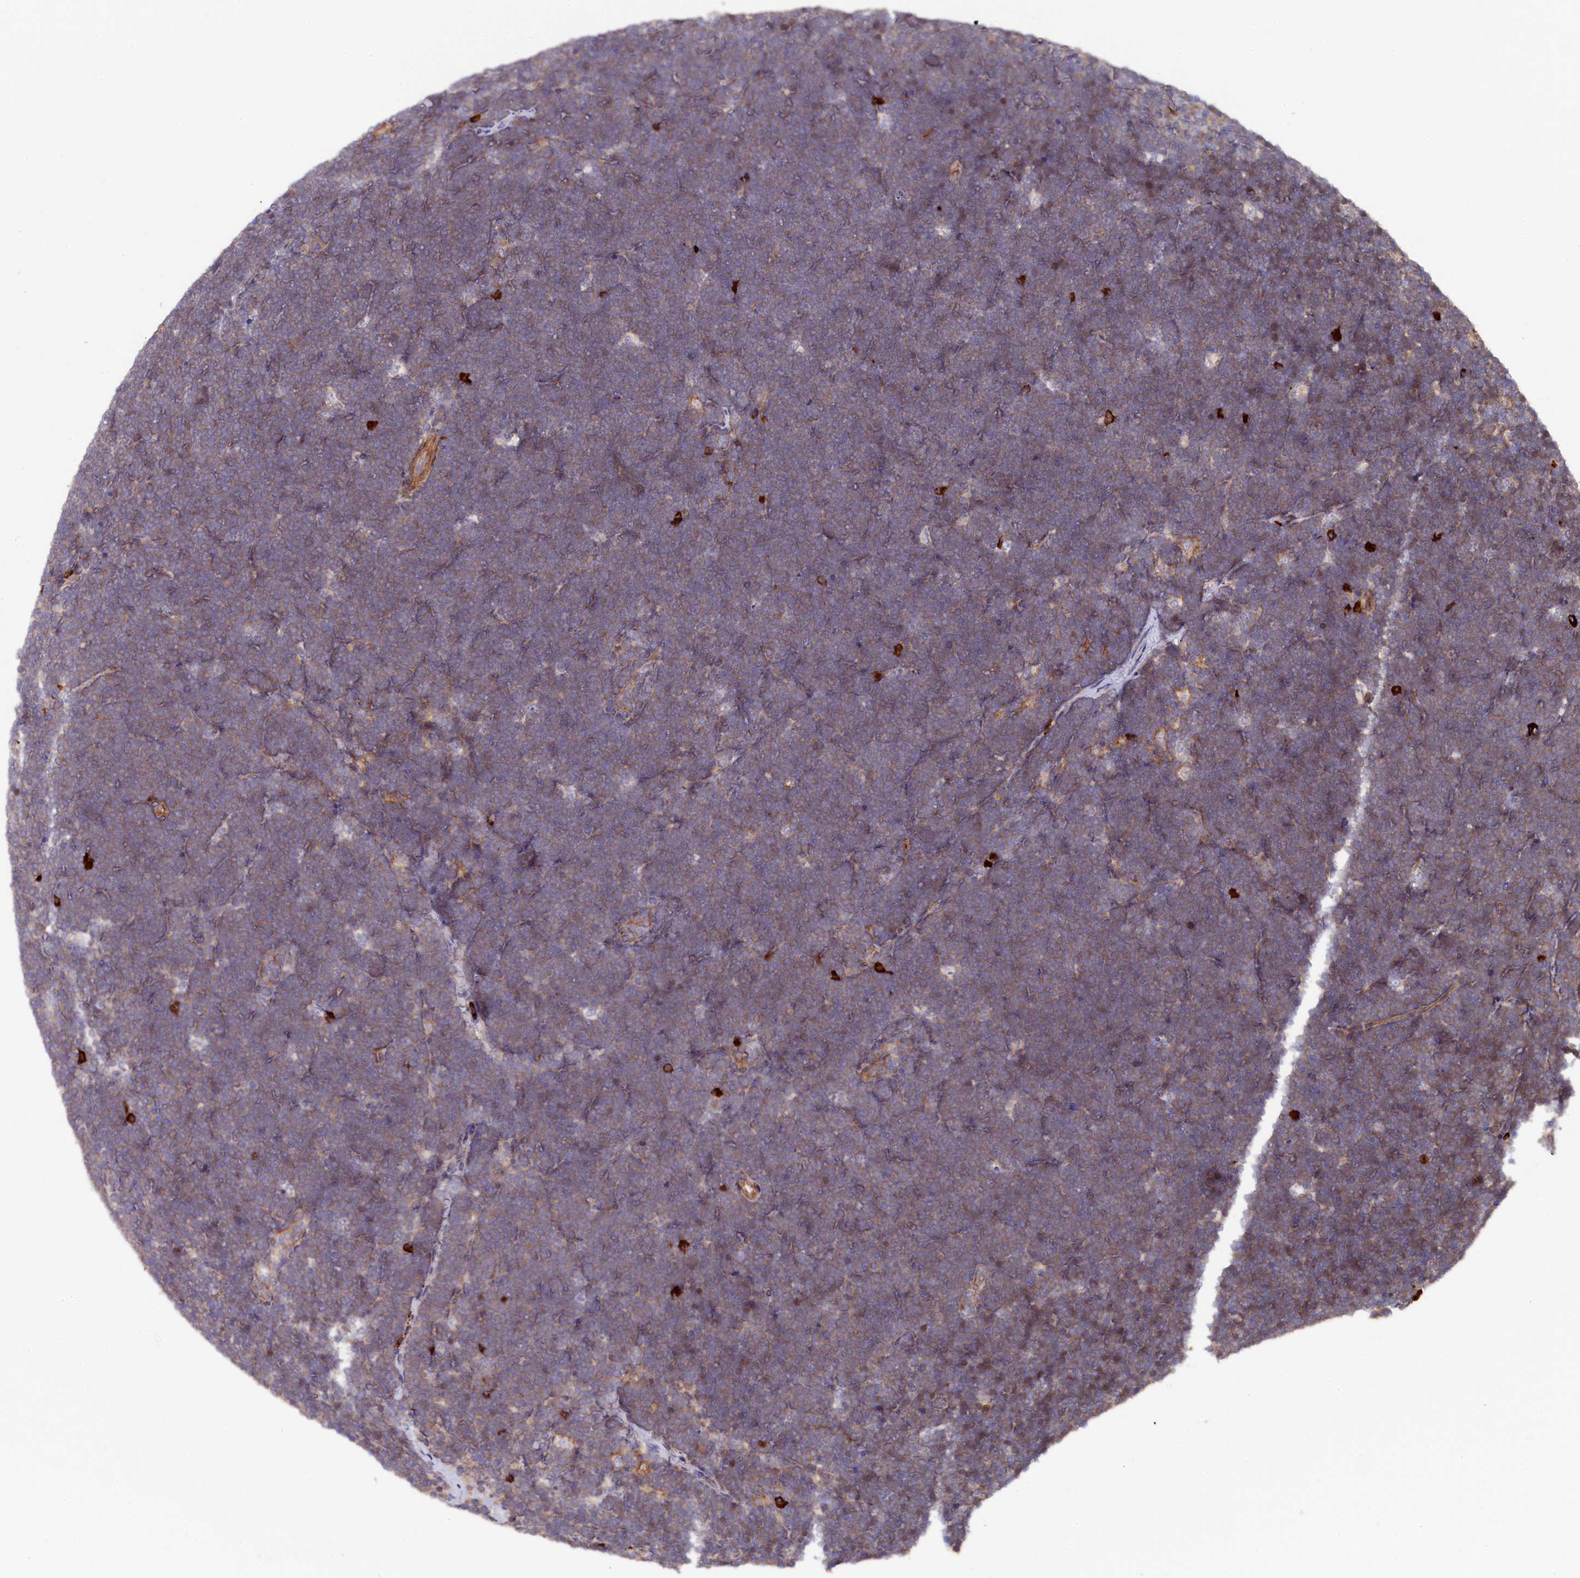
{"staining": {"intensity": "weak", "quantity": "25%-75%", "location": "cytoplasmic/membranous"}, "tissue": "lymphoma", "cell_type": "Tumor cells", "image_type": "cancer", "snomed": [{"axis": "morphology", "description": "Malignant lymphoma, non-Hodgkin's type, High grade"}, {"axis": "topography", "description": "Lymph node"}], "caption": "Immunohistochemical staining of malignant lymphoma, non-Hodgkin's type (high-grade) exhibits low levels of weak cytoplasmic/membranous protein expression in approximately 25%-75% of tumor cells.", "gene": "JPT2", "patient": {"sex": "male", "age": 13}}